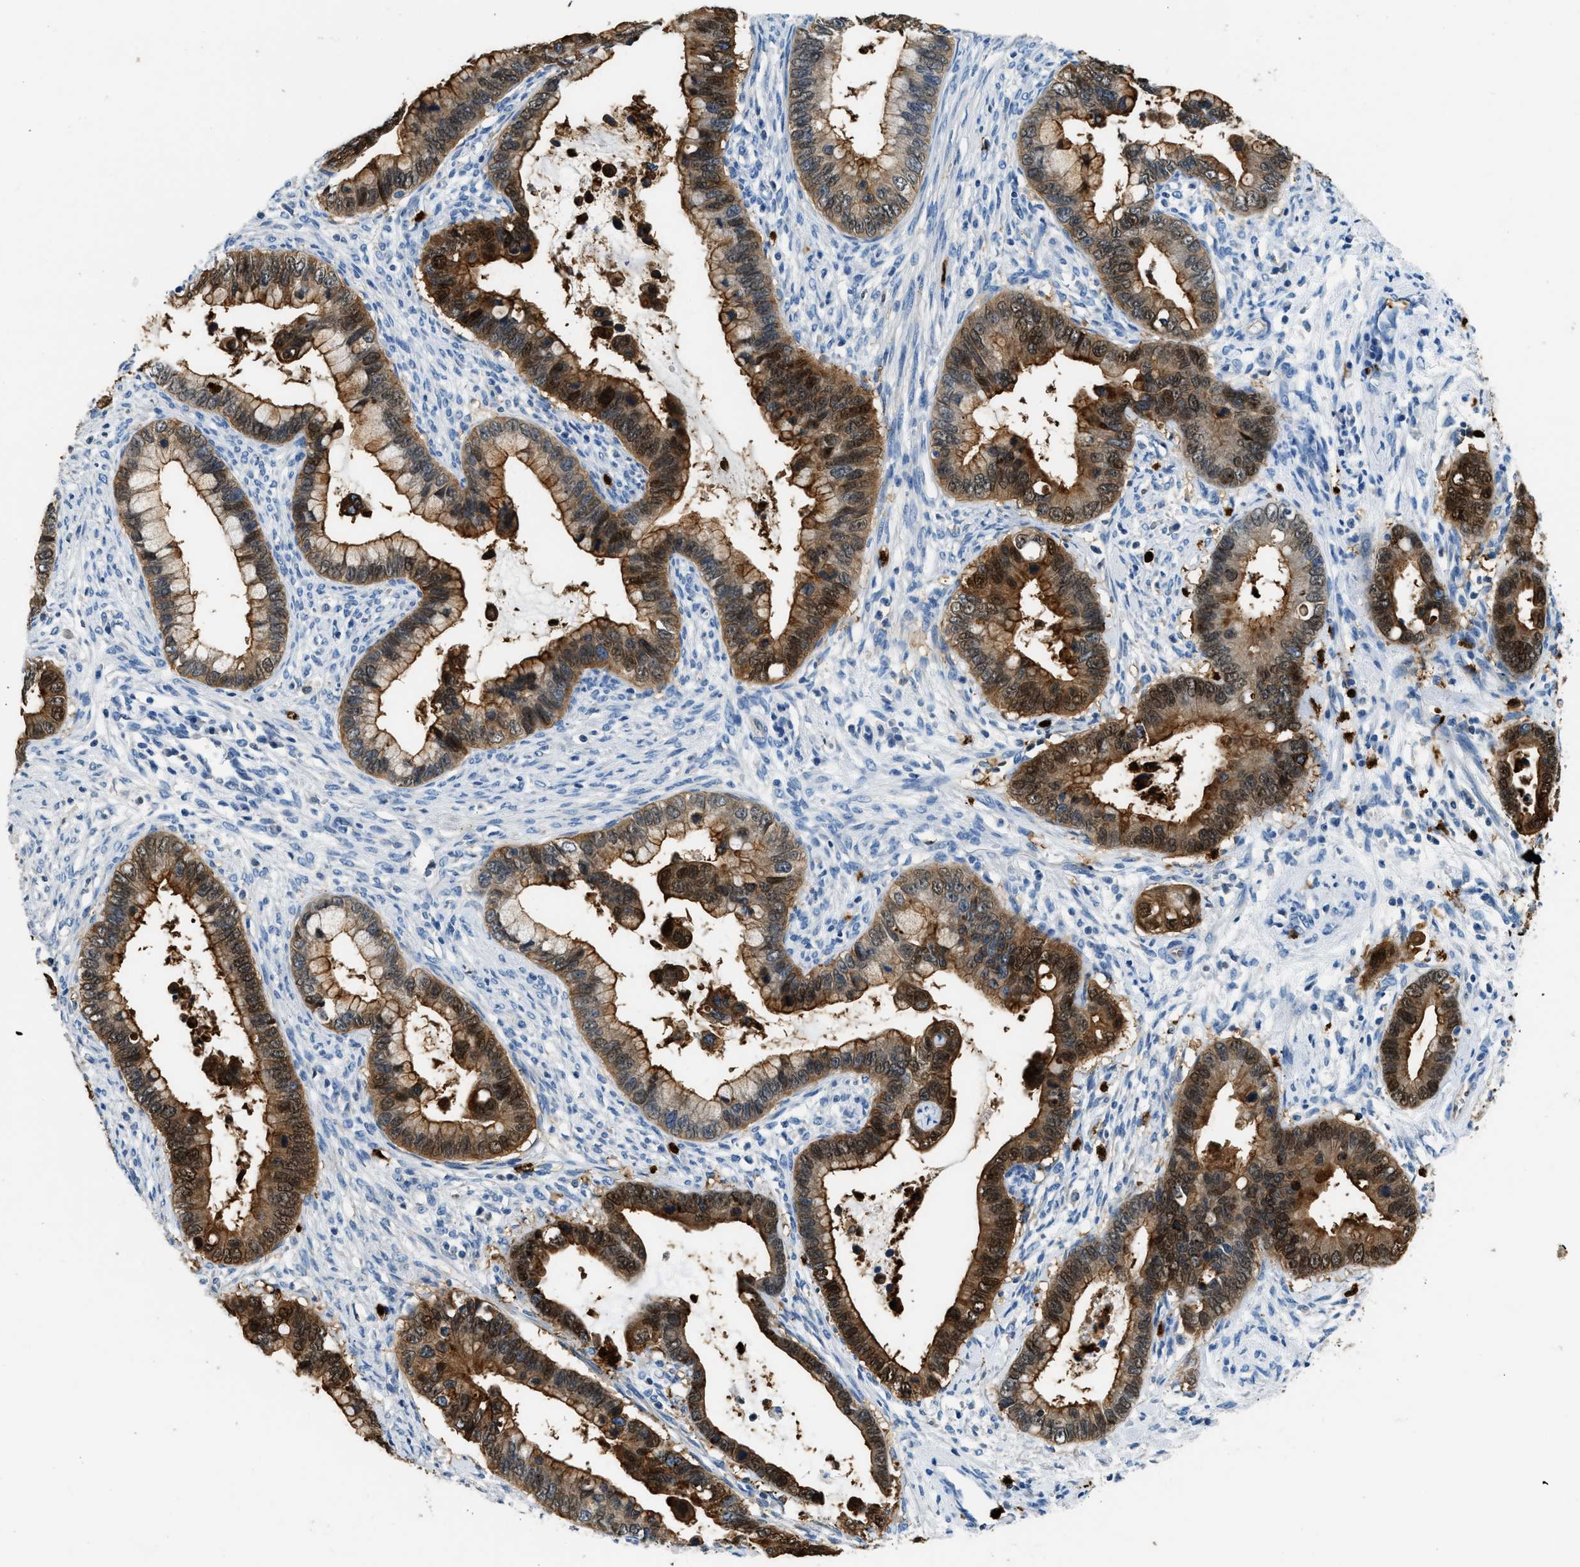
{"staining": {"intensity": "strong", "quantity": ">75%", "location": "cytoplasmic/membranous,nuclear"}, "tissue": "cervical cancer", "cell_type": "Tumor cells", "image_type": "cancer", "snomed": [{"axis": "morphology", "description": "Adenocarcinoma, NOS"}, {"axis": "topography", "description": "Cervix"}], "caption": "This image exhibits IHC staining of cervical cancer (adenocarcinoma), with high strong cytoplasmic/membranous and nuclear positivity in approximately >75% of tumor cells.", "gene": "ANXA3", "patient": {"sex": "female", "age": 44}}